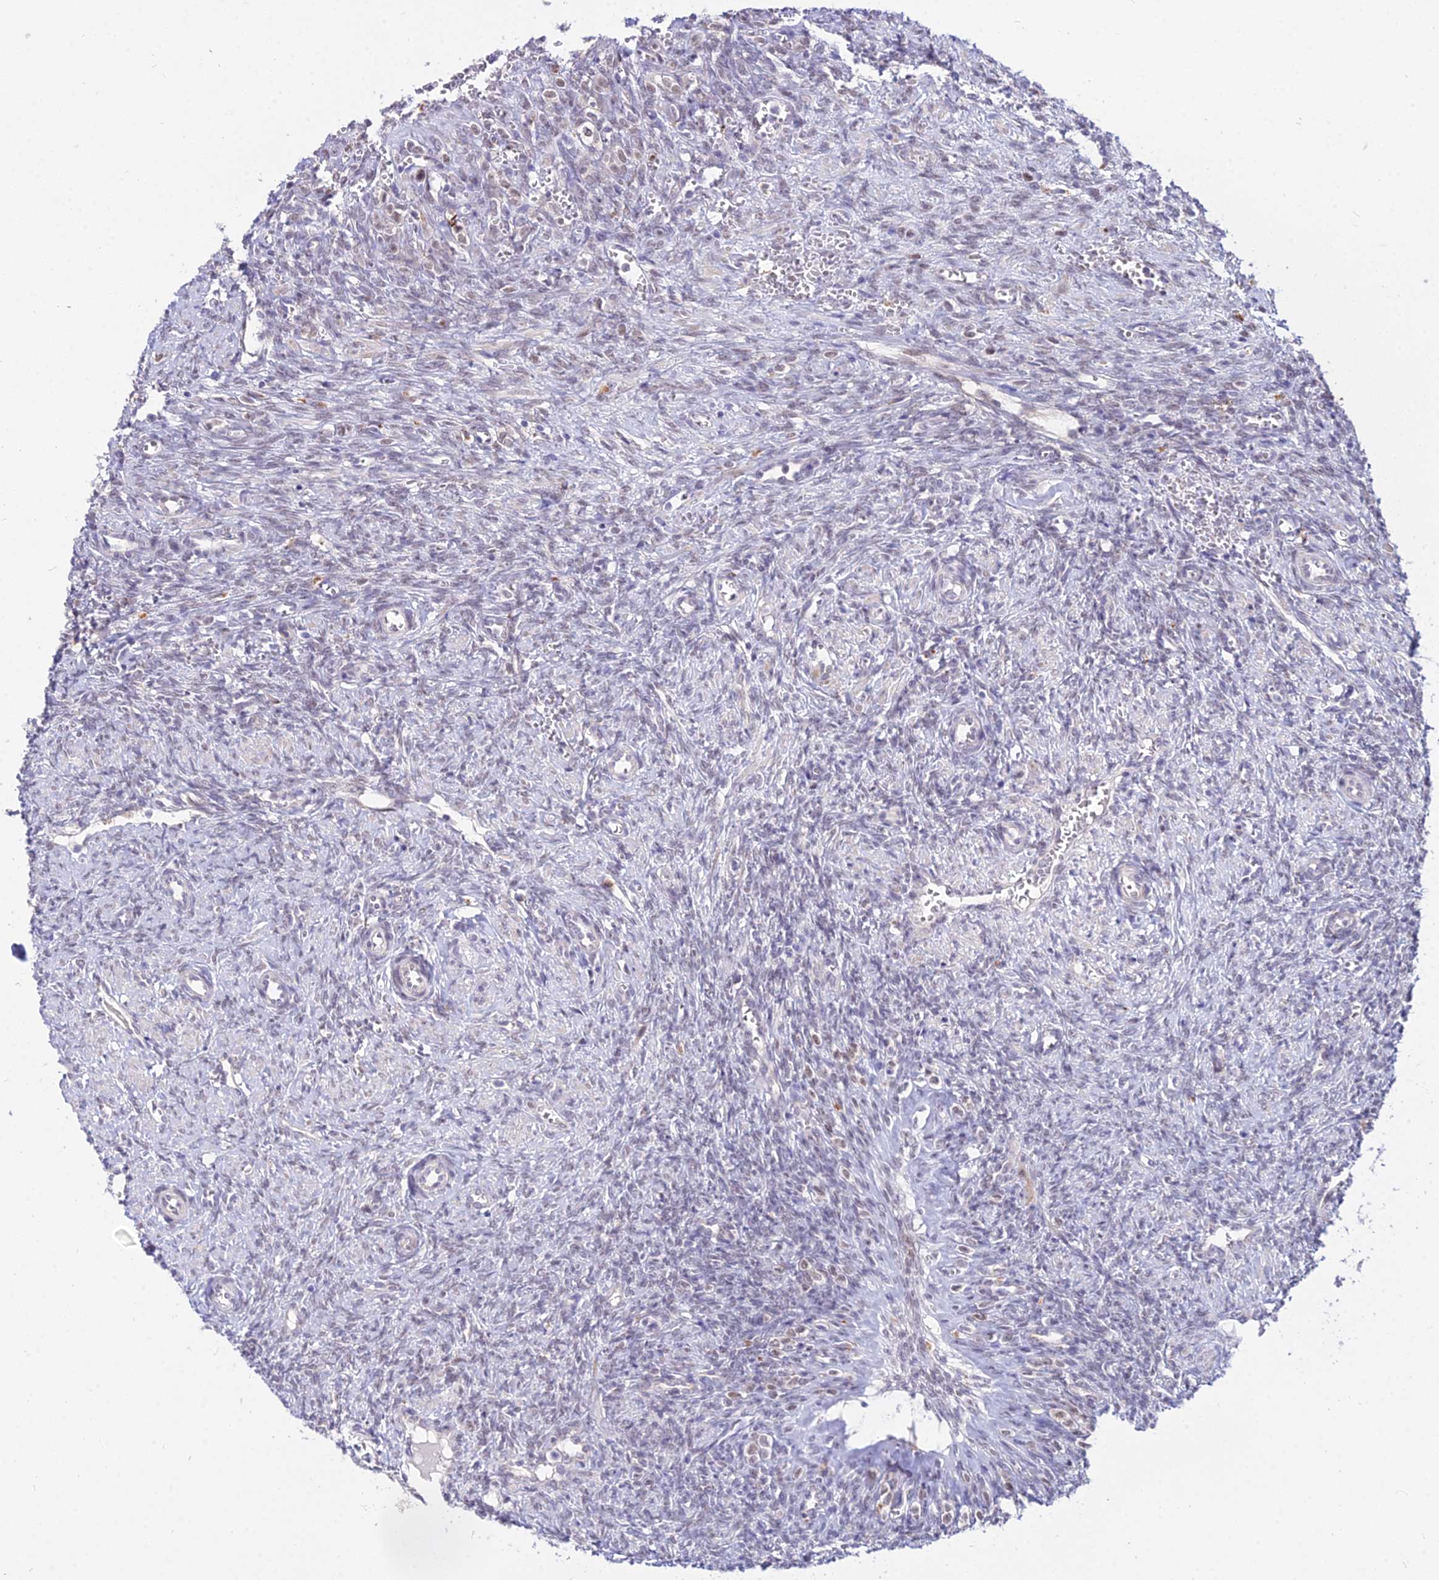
{"staining": {"intensity": "moderate", "quantity": ">75%", "location": "cytoplasmic/membranous"}, "tissue": "ovary", "cell_type": "Follicle cells", "image_type": "normal", "snomed": [{"axis": "morphology", "description": "Normal tissue, NOS"}, {"axis": "topography", "description": "Ovary"}], "caption": "Immunohistochemistry (DAB) staining of normal ovary reveals moderate cytoplasmic/membranous protein expression in approximately >75% of follicle cells.", "gene": "C6orf163", "patient": {"sex": "female", "age": 41}}